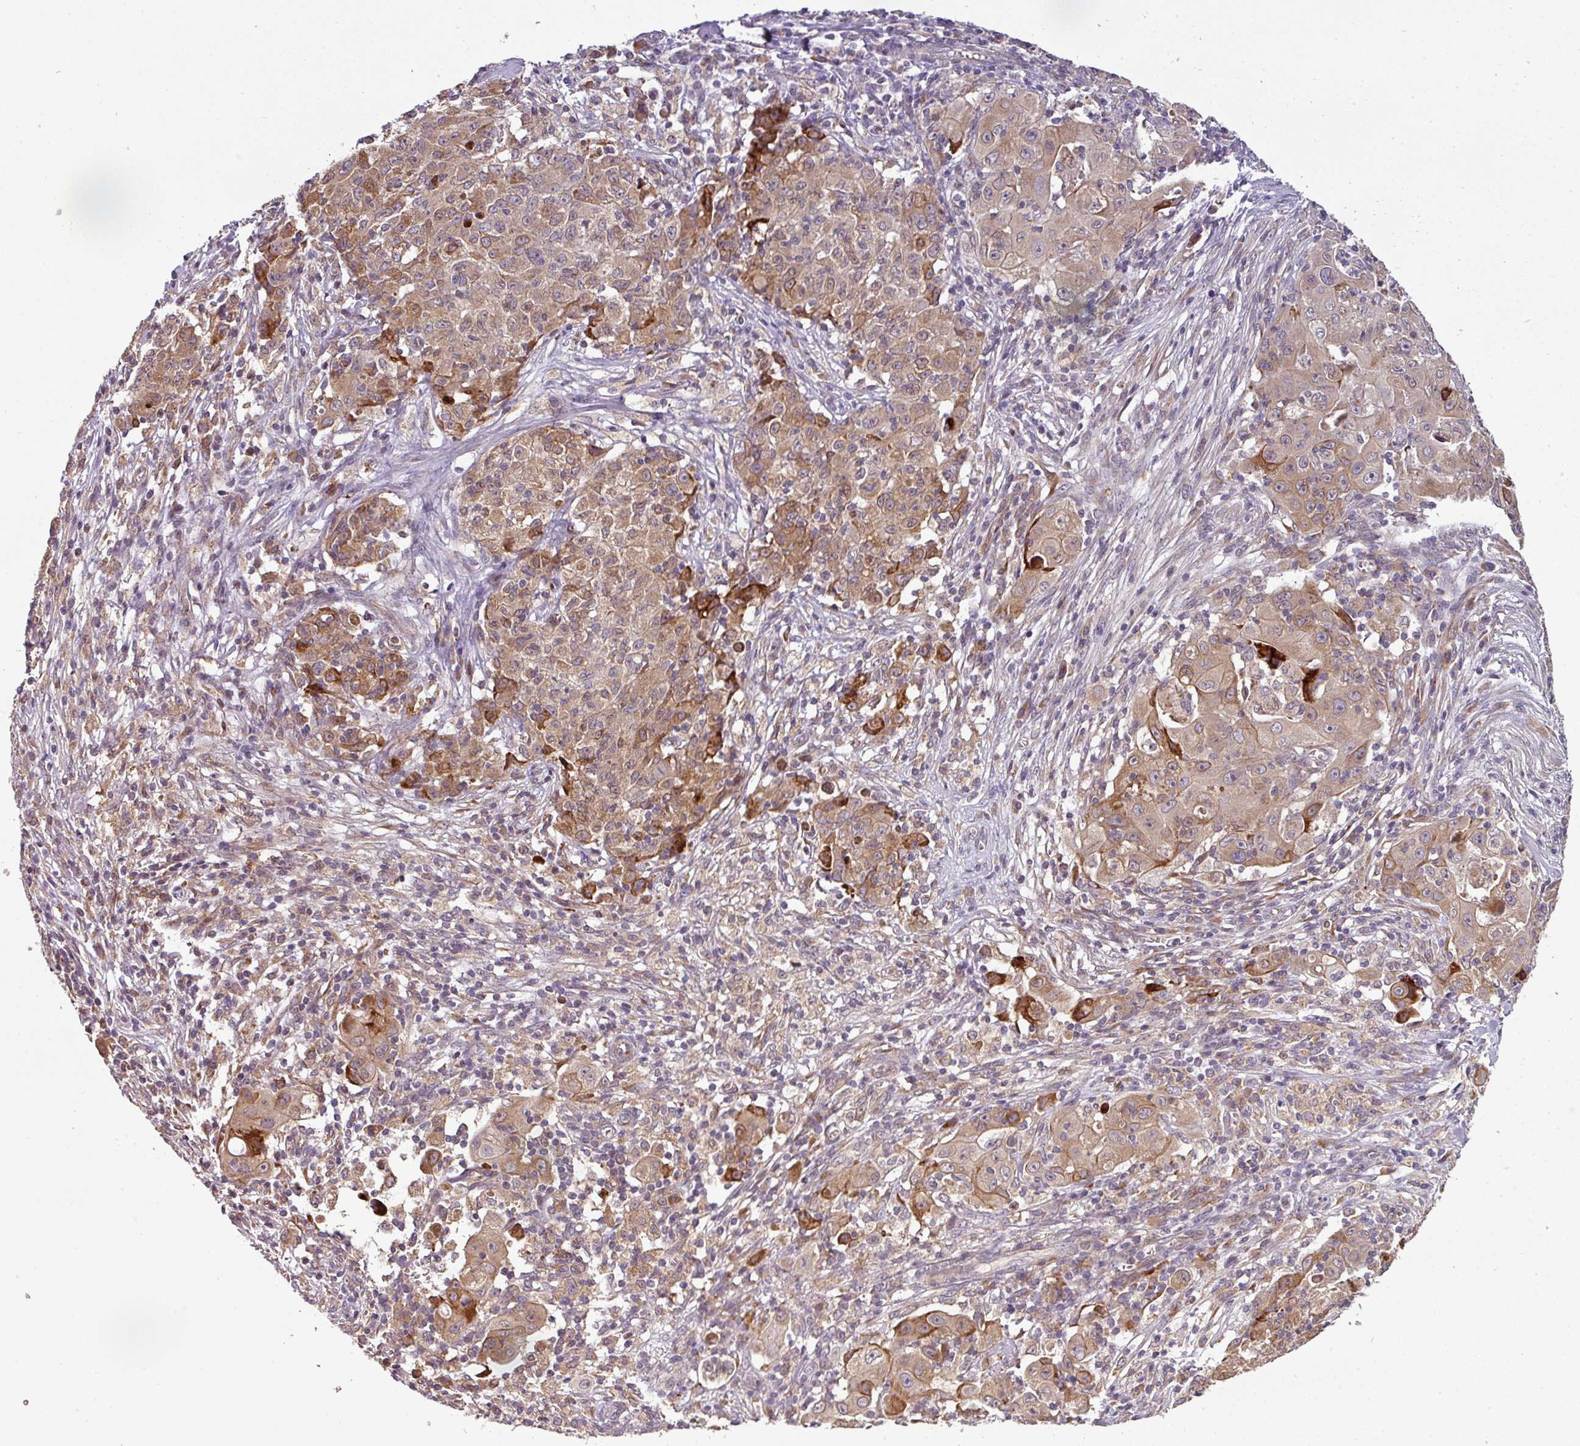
{"staining": {"intensity": "moderate", "quantity": ">75%", "location": "cytoplasmic/membranous"}, "tissue": "ovarian cancer", "cell_type": "Tumor cells", "image_type": "cancer", "snomed": [{"axis": "morphology", "description": "Carcinoma, endometroid"}, {"axis": "topography", "description": "Ovary"}], "caption": "About >75% of tumor cells in ovarian endometroid carcinoma show moderate cytoplasmic/membranous protein positivity as visualized by brown immunohistochemical staining.", "gene": "SPCS3", "patient": {"sex": "female", "age": 42}}